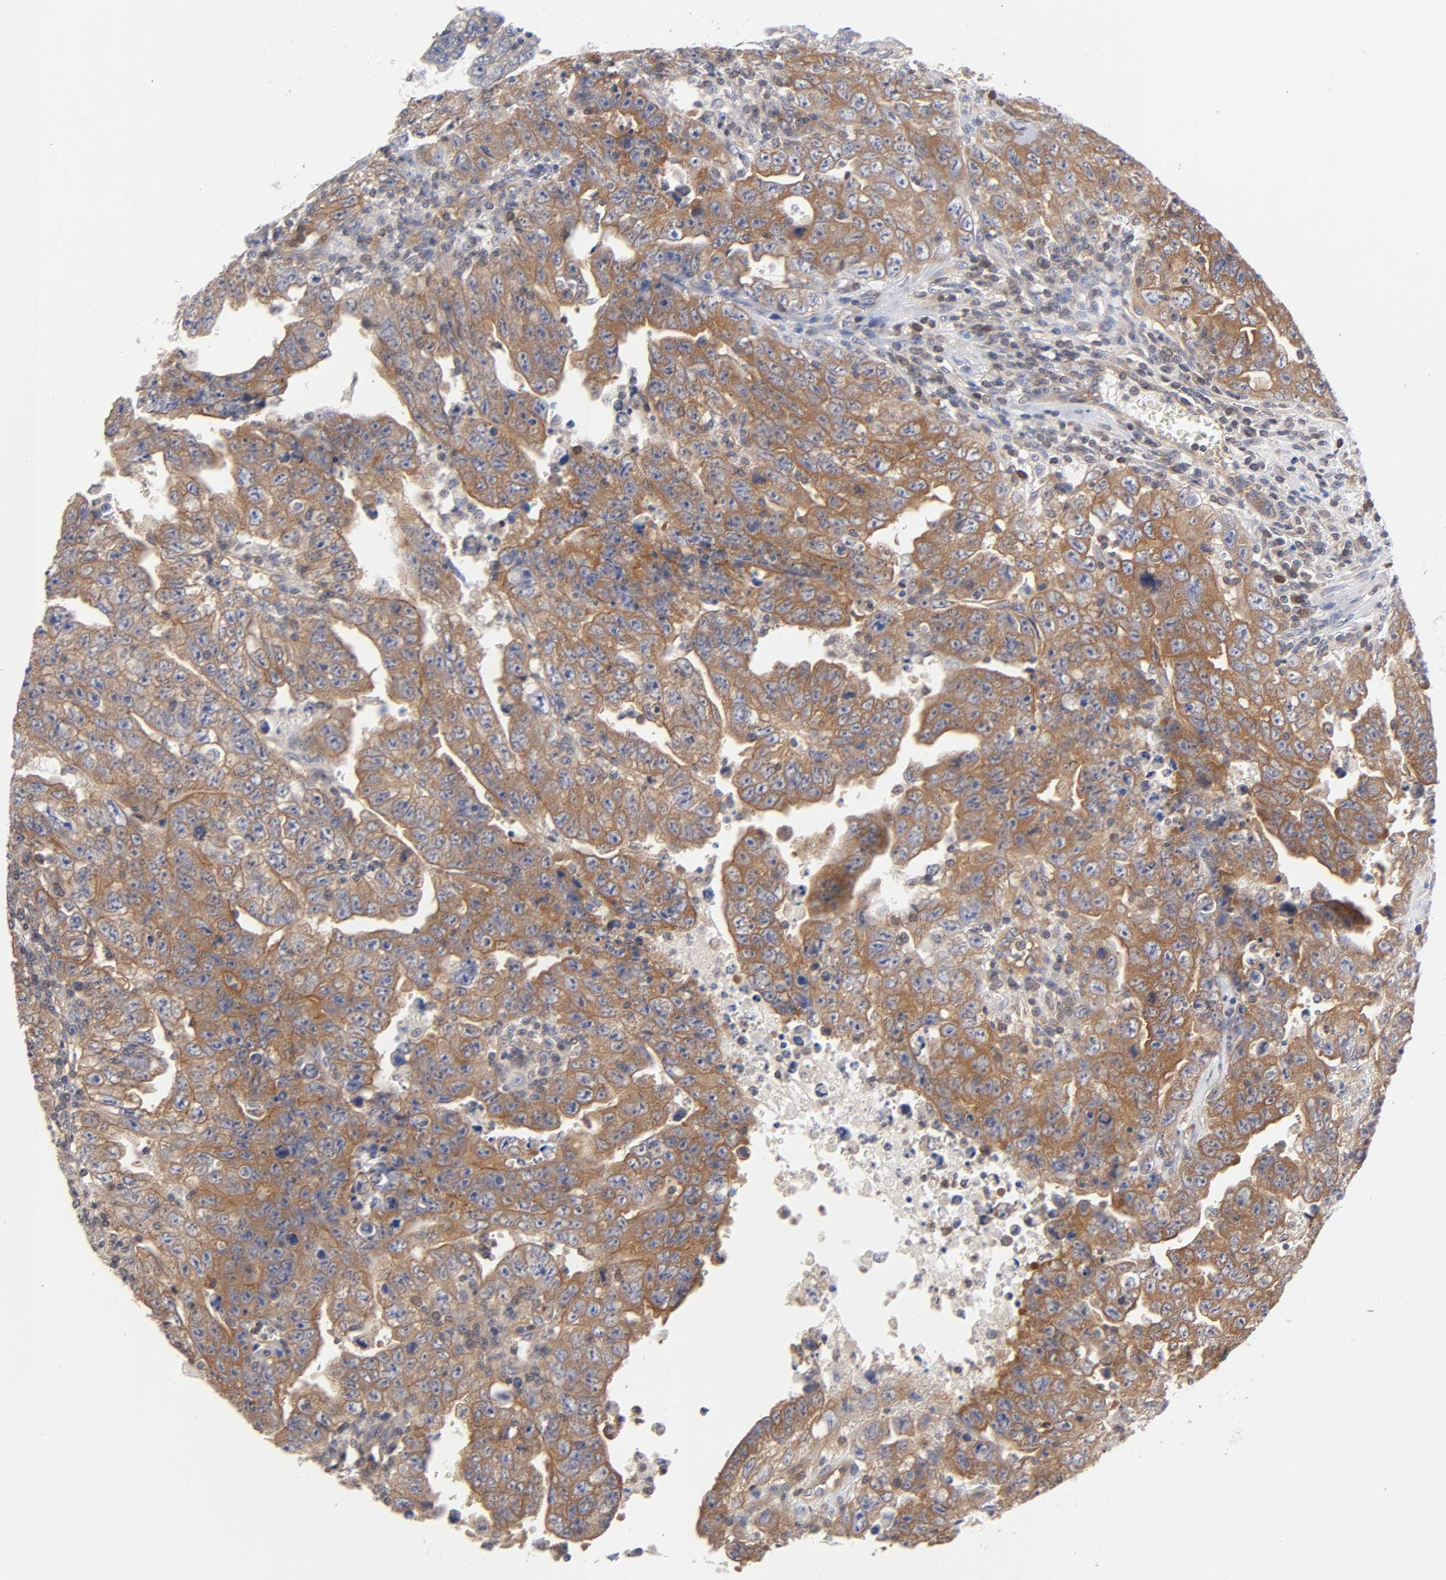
{"staining": {"intensity": "moderate", "quantity": ">75%", "location": "cytoplasmic/membranous"}, "tissue": "testis cancer", "cell_type": "Tumor cells", "image_type": "cancer", "snomed": [{"axis": "morphology", "description": "Carcinoma, Embryonal, NOS"}, {"axis": "topography", "description": "Testis"}], "caption": "Immunohistochemistry (IHC) of human embryonal carcinoma (testis) demonstrates medium levels of moderate cytoplasmic/membranous positivity in approximately >75% of tumor cells. (Brightfield microscopy of DAB IHC at high magnification).", "gene": "STRN3", "patient": {"sex": "male", "age": 28}}